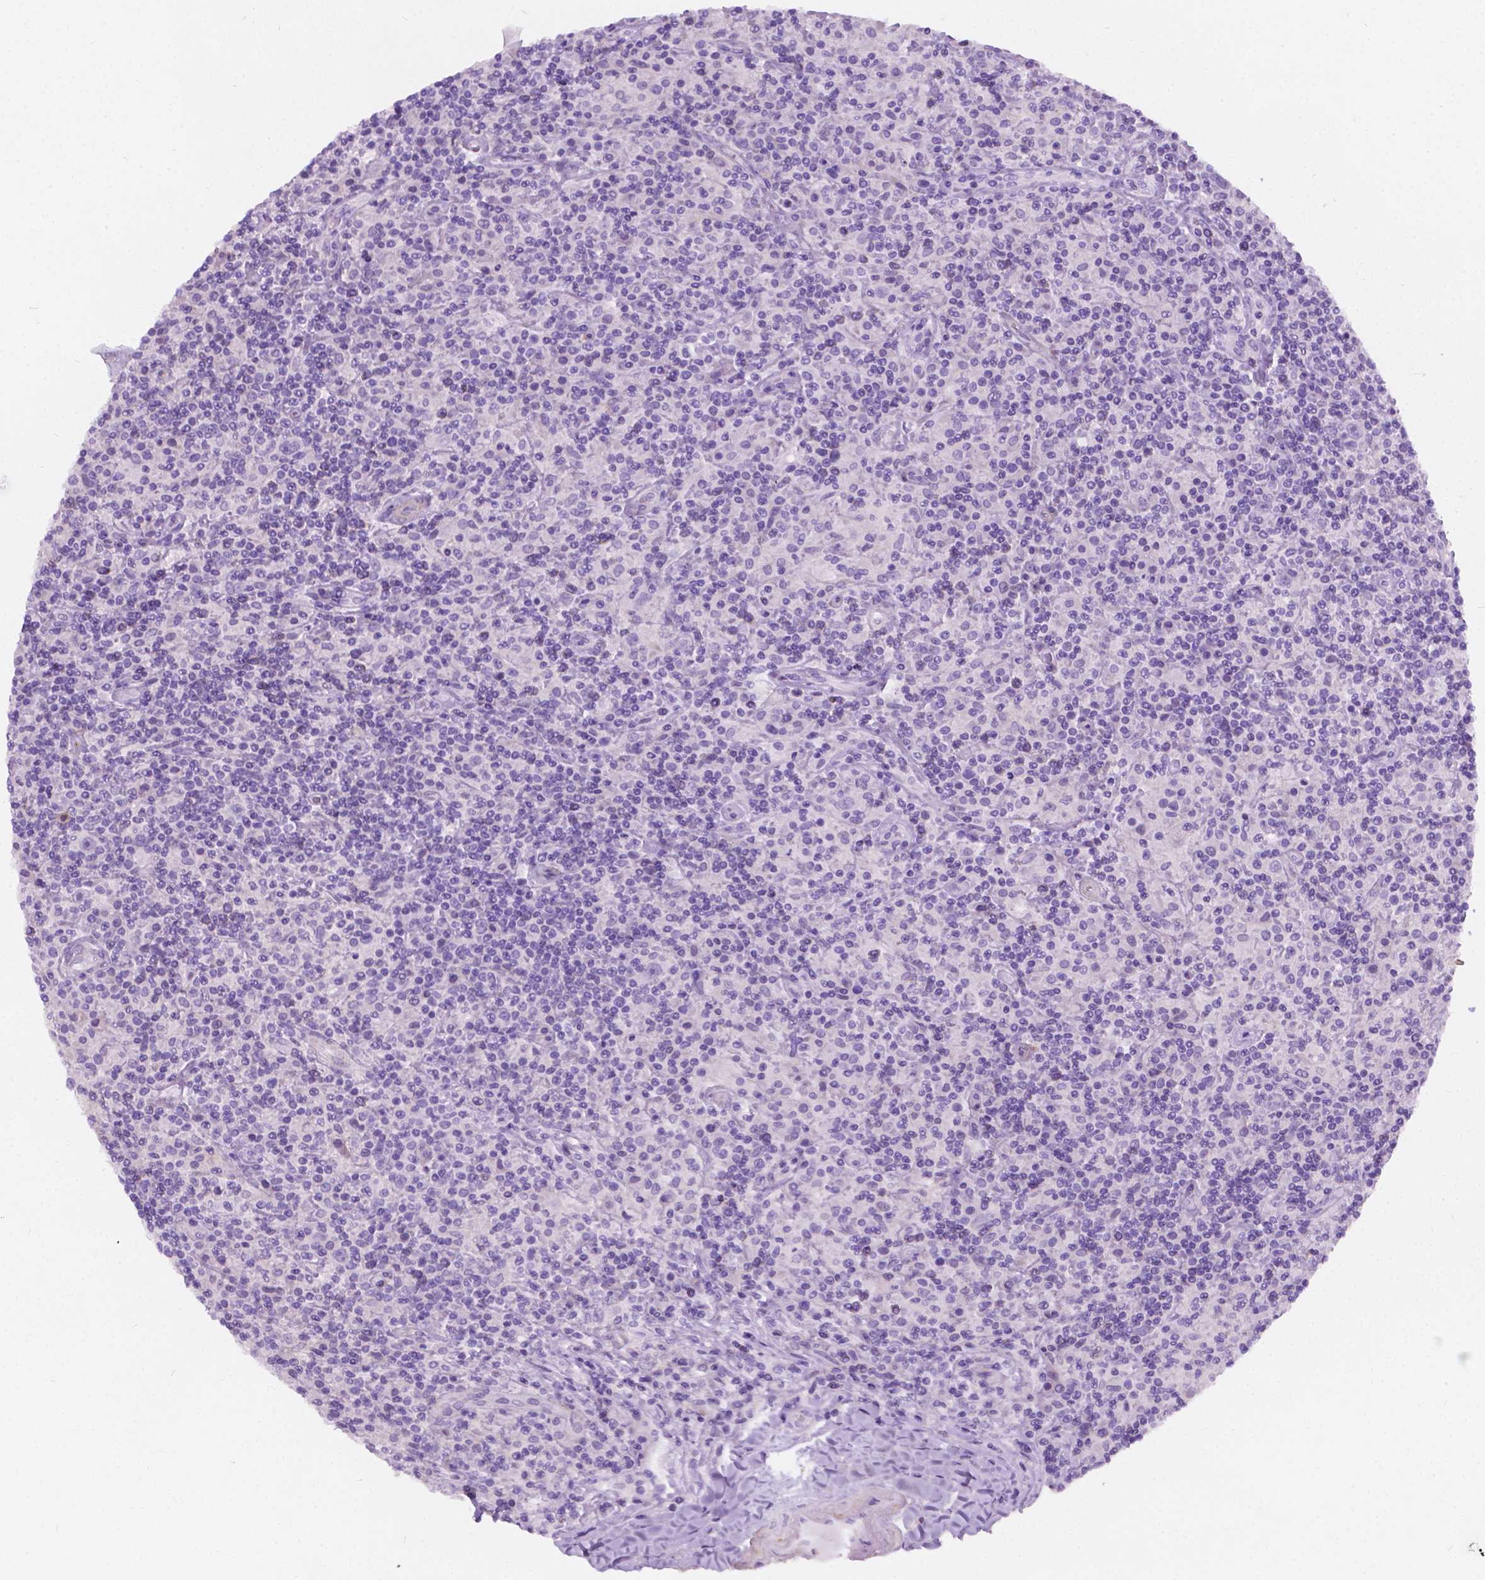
{"staining": {"intensity": "negative", "quantity": "none", "location": "none"}, "tissue": "lymphoma", "cell_type": "Tumor cells", "image_type": "cancer", "snomed": [{"axis": "morphology", "description": "Hodgkin's disease, NOS"}, {"axis": "topography", "description": "Lymph node"}], "caption": "Immunohistochemistry (IHC) image of neoplastic tissue: Hodgkin's disease stained with DAB (3,3'-diaminobenzidine) displays no significant protein expression in tumor cells.", "gene": "GNAO1", "patient": {"sex": "male", "age": 70}}